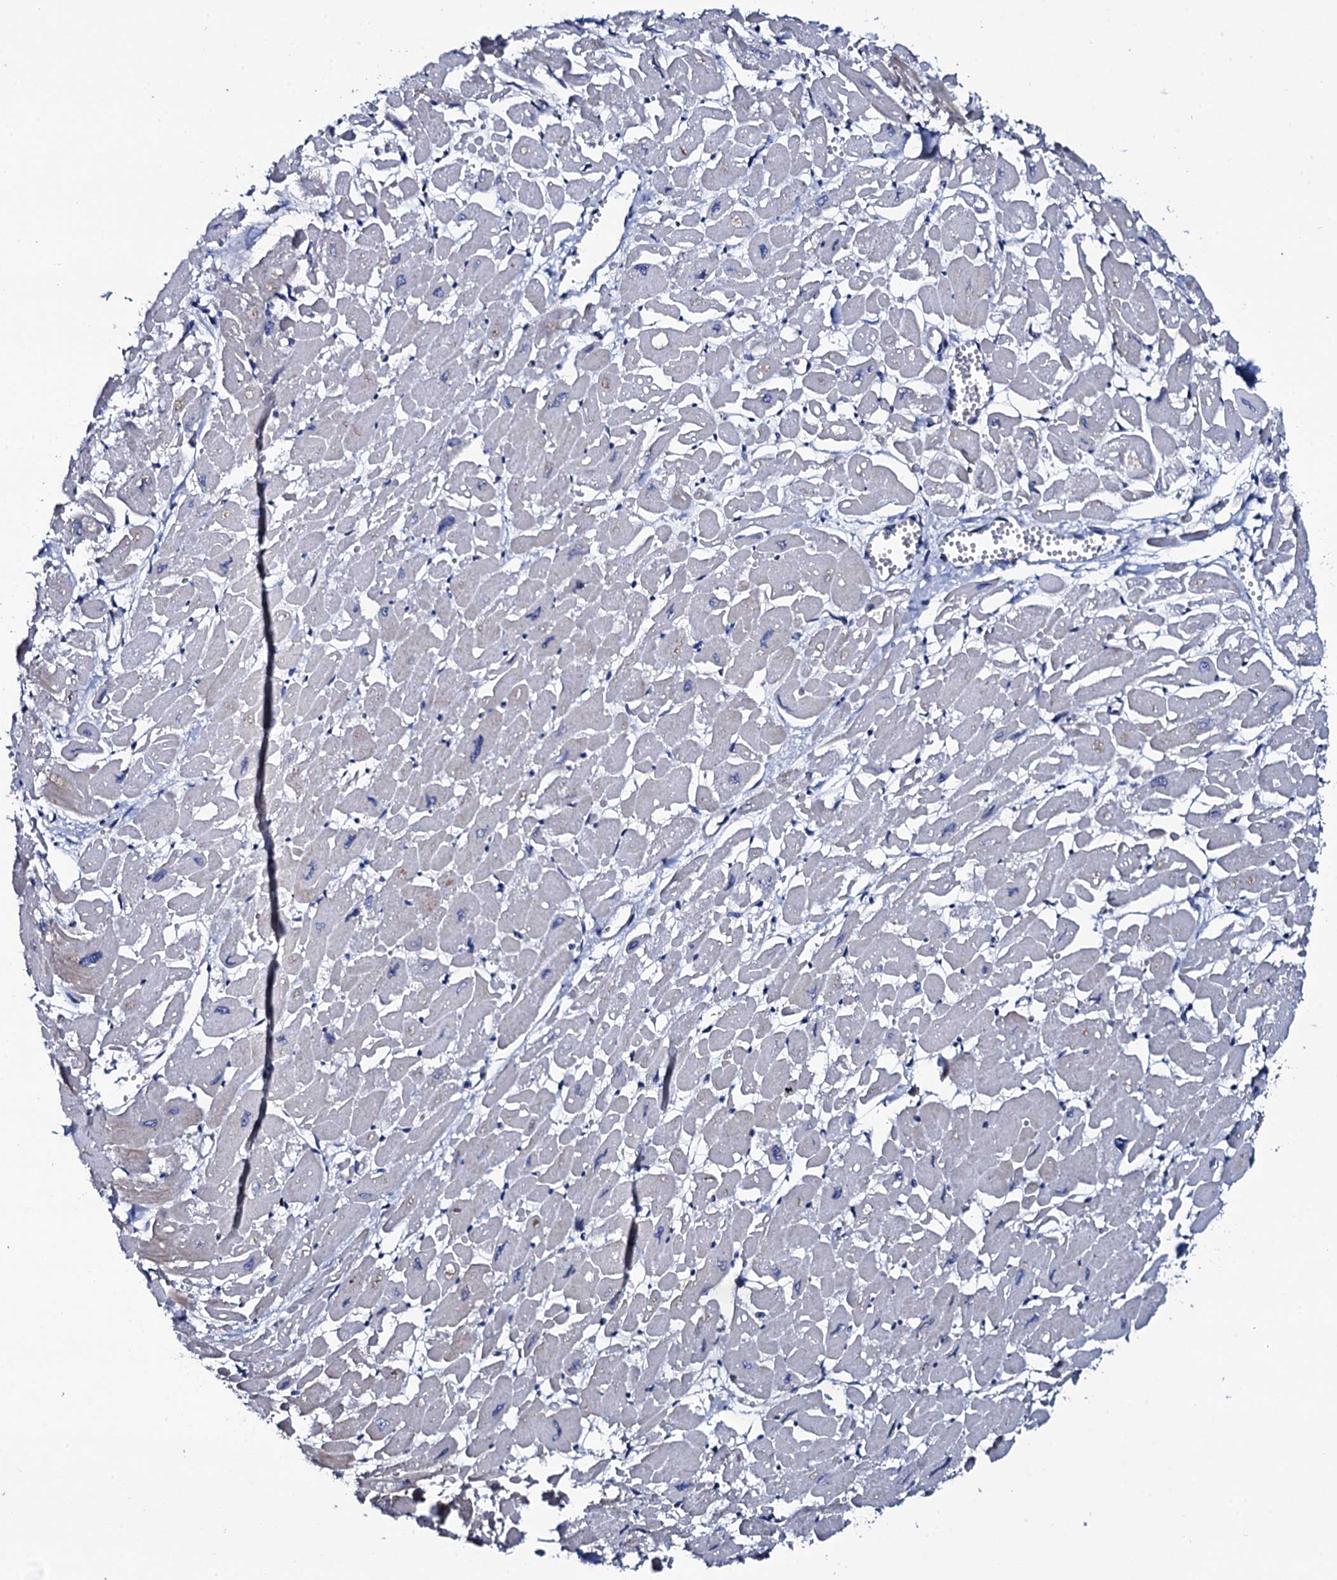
{"staining": {"intensity": "negative", "quantity": "none", "location": "none"}, "tissue": "heart muscle", "cell_type": "Cardiomyocytes", "image_type": "normal", "snomed": [{"axis": "morphology", "description": "Normal tissue, NOS"}, {"axis": "topography", "description": "Heart"}], "caption": "A high-resolution photomicrograph shows IHC staining of unremarkable heart muscle, which demonstrates no significant staining in cardiomyocytes. (DAB IHC visualized using brightfield microscopy, high magnification).", "gene": "NPM2", "patient": {"sex": "male", "age": 54}}